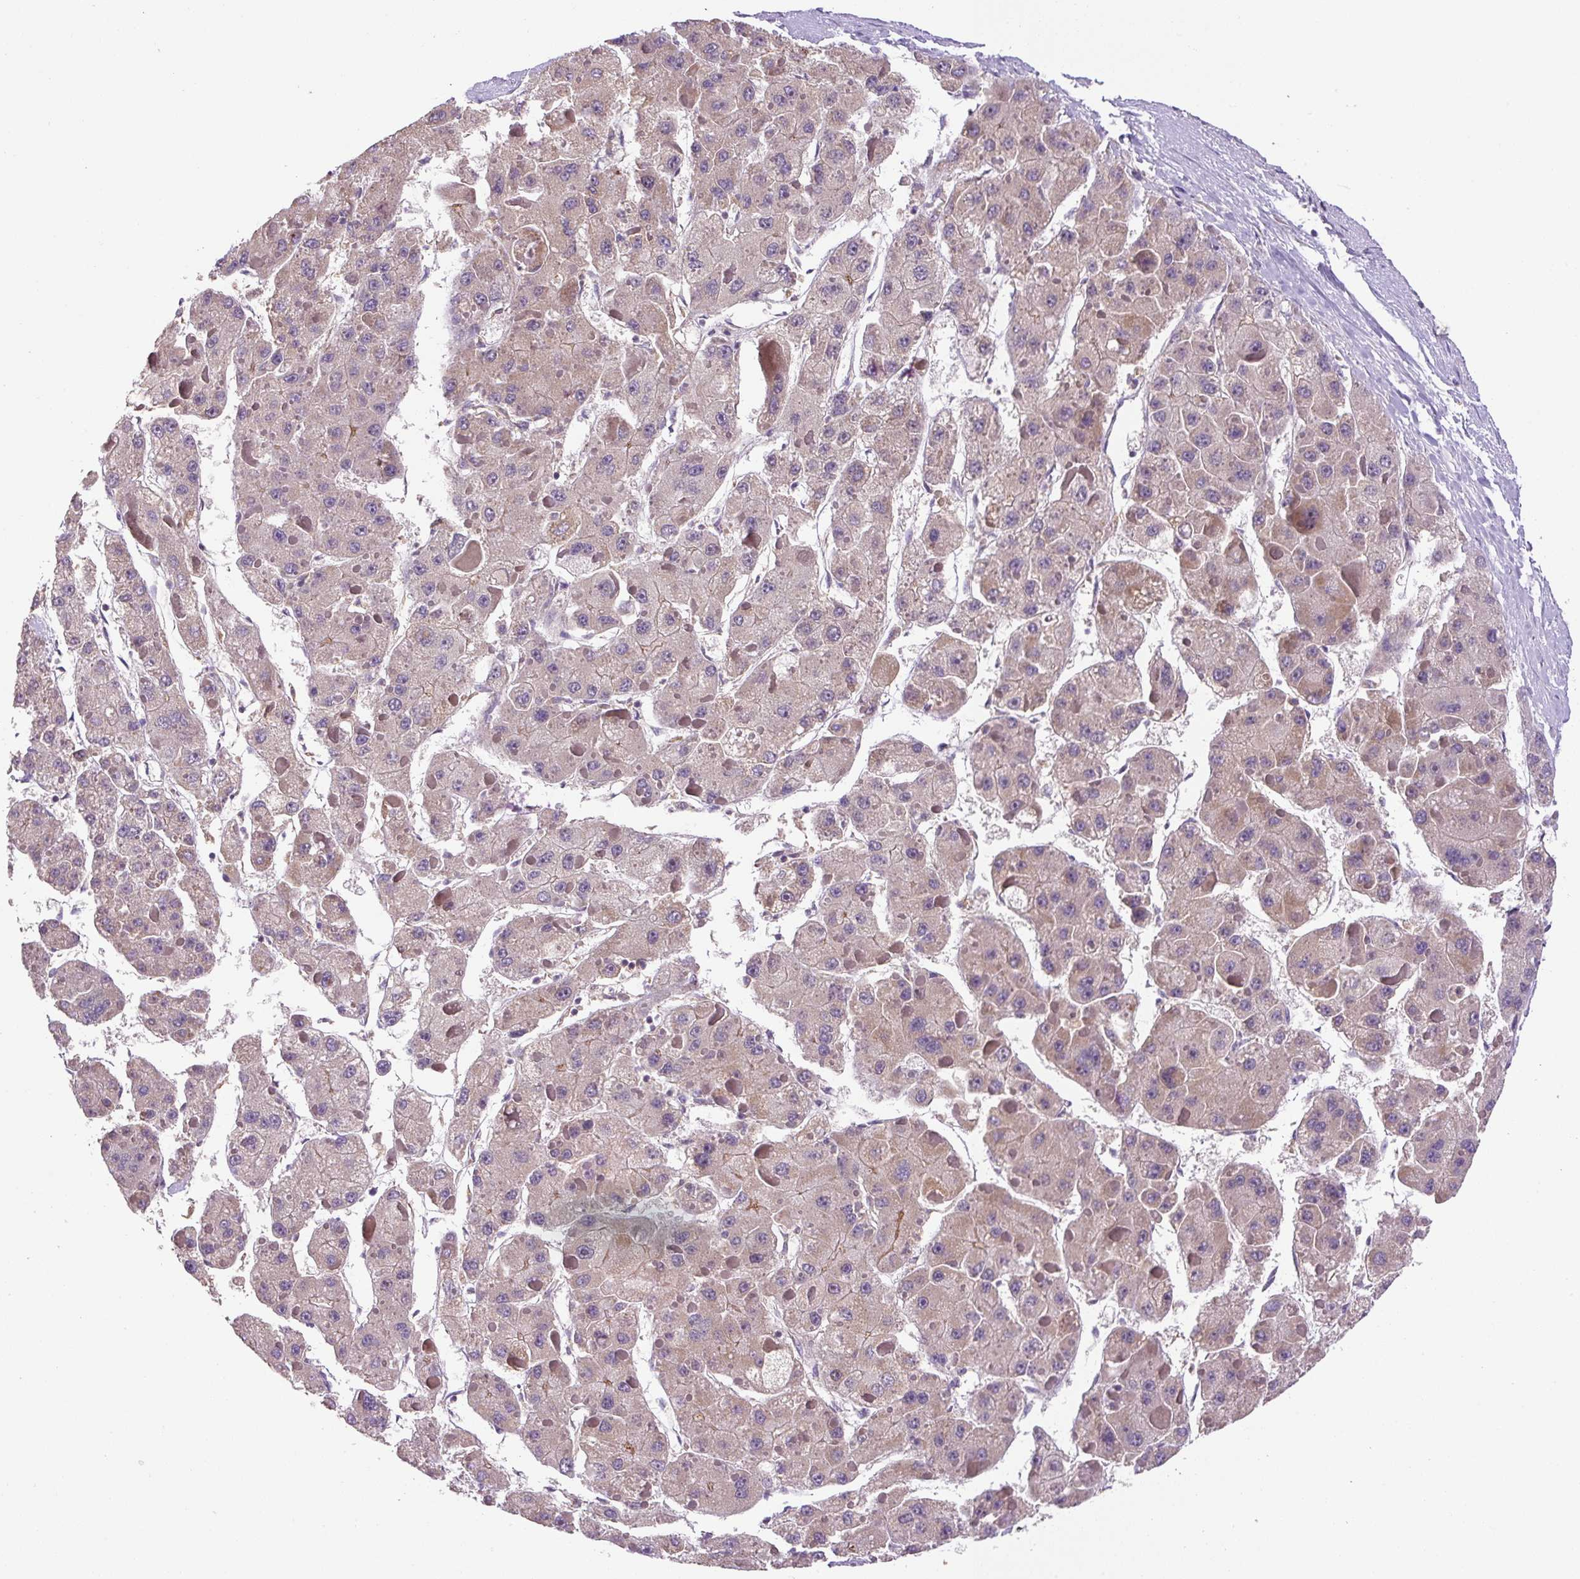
{"staining": {"intensity": "moderate", "quantity": "<25%", "location": "cytoplasmic/membranous"}, "tissue": "liver cancer", "cell_type": "Tumor cells", "image_type": "cancer", "snomed": [{"axis": "morphology", "description": "Carcinoma, Hepatocellular, NOS"}, {"axis": "topography", "description": "Liver"}], "caption": "Human hepatocellular carcinoma (liver) stained with a brown dye reveals moderate cytoplasmic/membranous positive positivity in about <25% of tumor cells.", "gene": "MFSD9", "patient": {"sex": "female", "age": 73}}